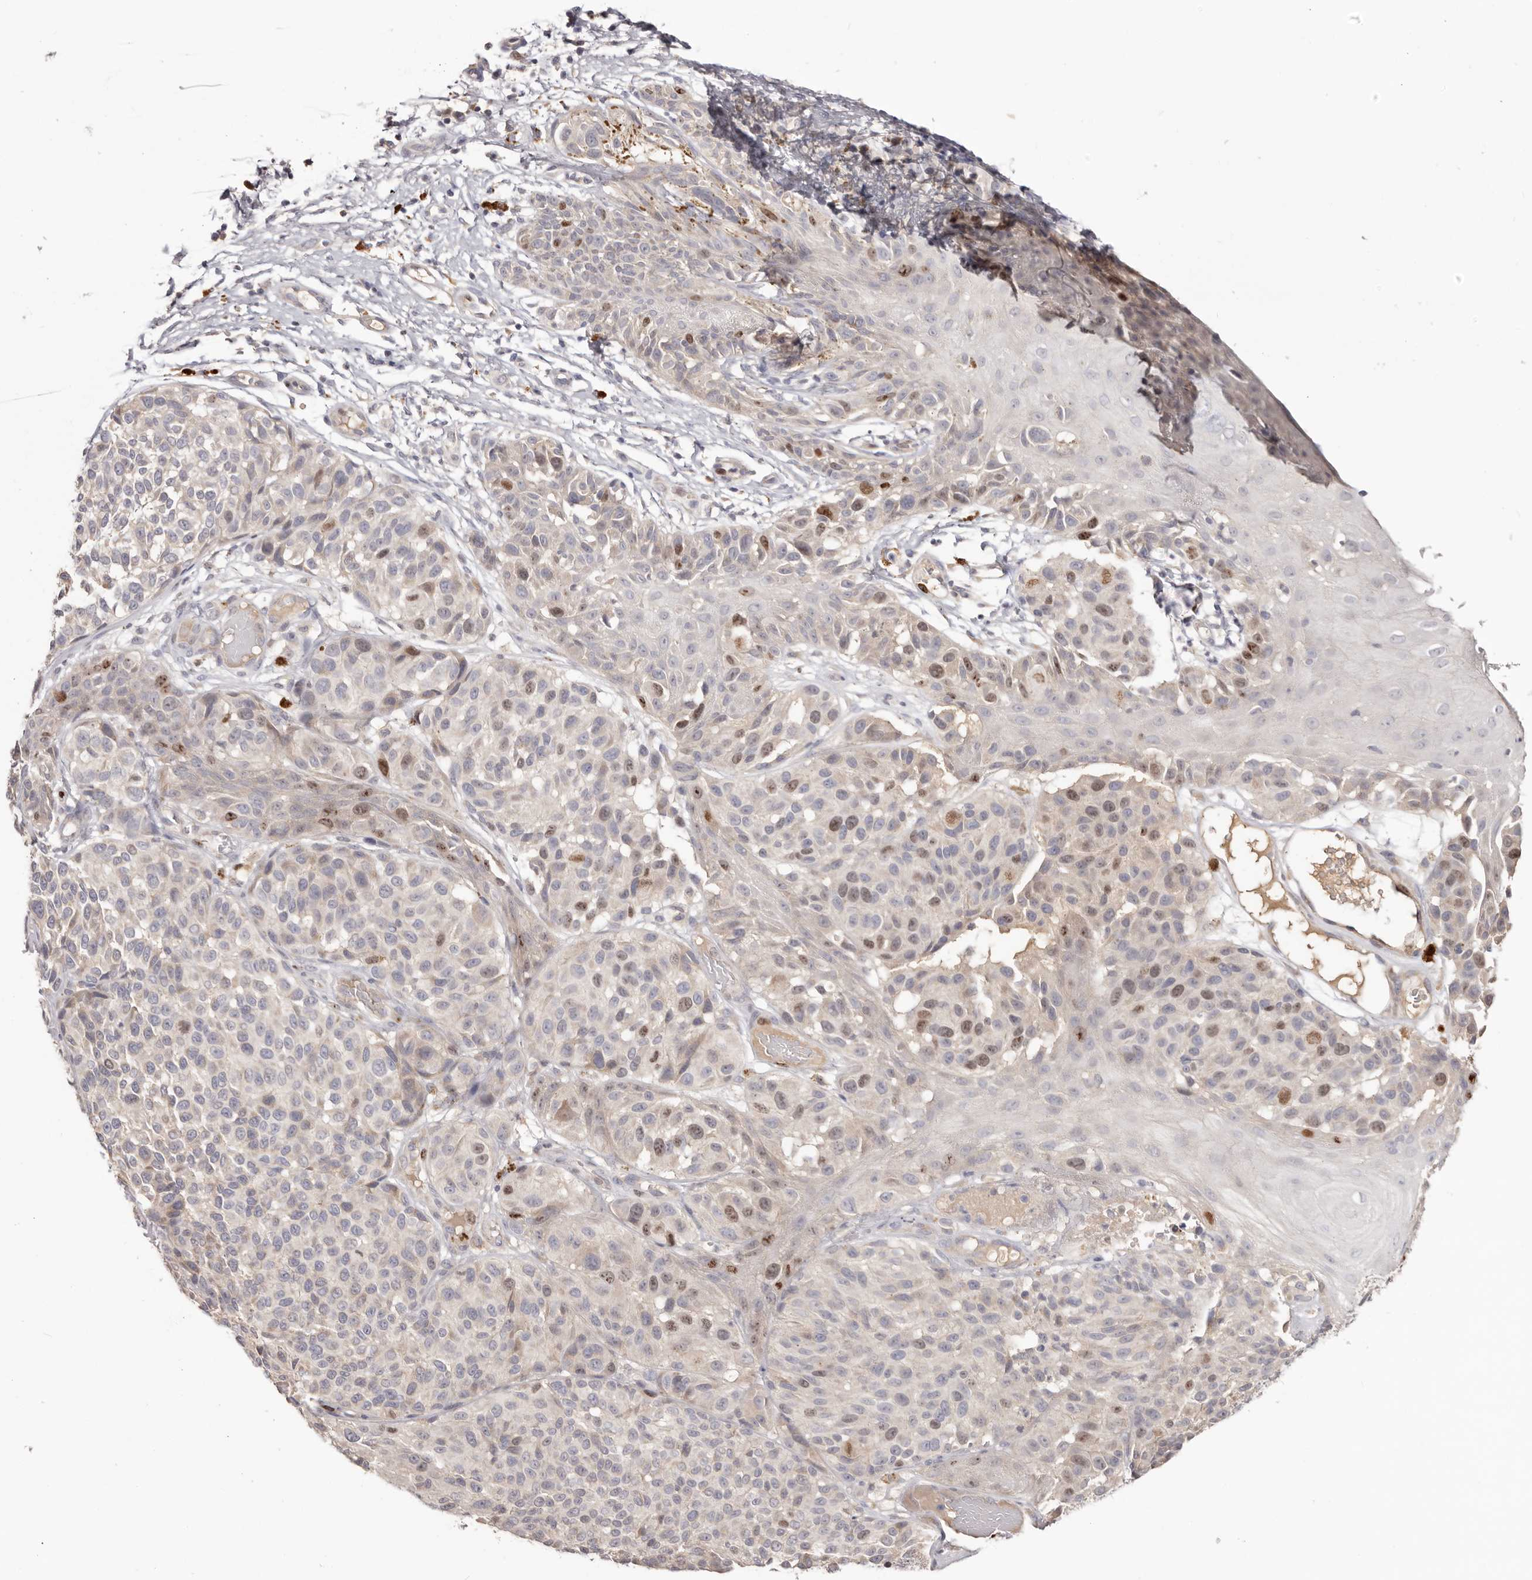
{"staining": {"intensity": "moderate", "quantity": "<25%", "location": "nuclear"}, "tissue": "melanoma", "cell_type": "Tumor cells", "image_type": "cancer", "snomed": [{"axis": "morphology", "description": "Malignant melanoma, NOS"}, {"axis": "topography", "description": "Skin"}], "caption": "A brown stain highlights moderate nuclear staining of a protein in malignant melanoma tumor cells.", "gene": "CCDC190", "patient": {"sex": "male", "age": 83}}